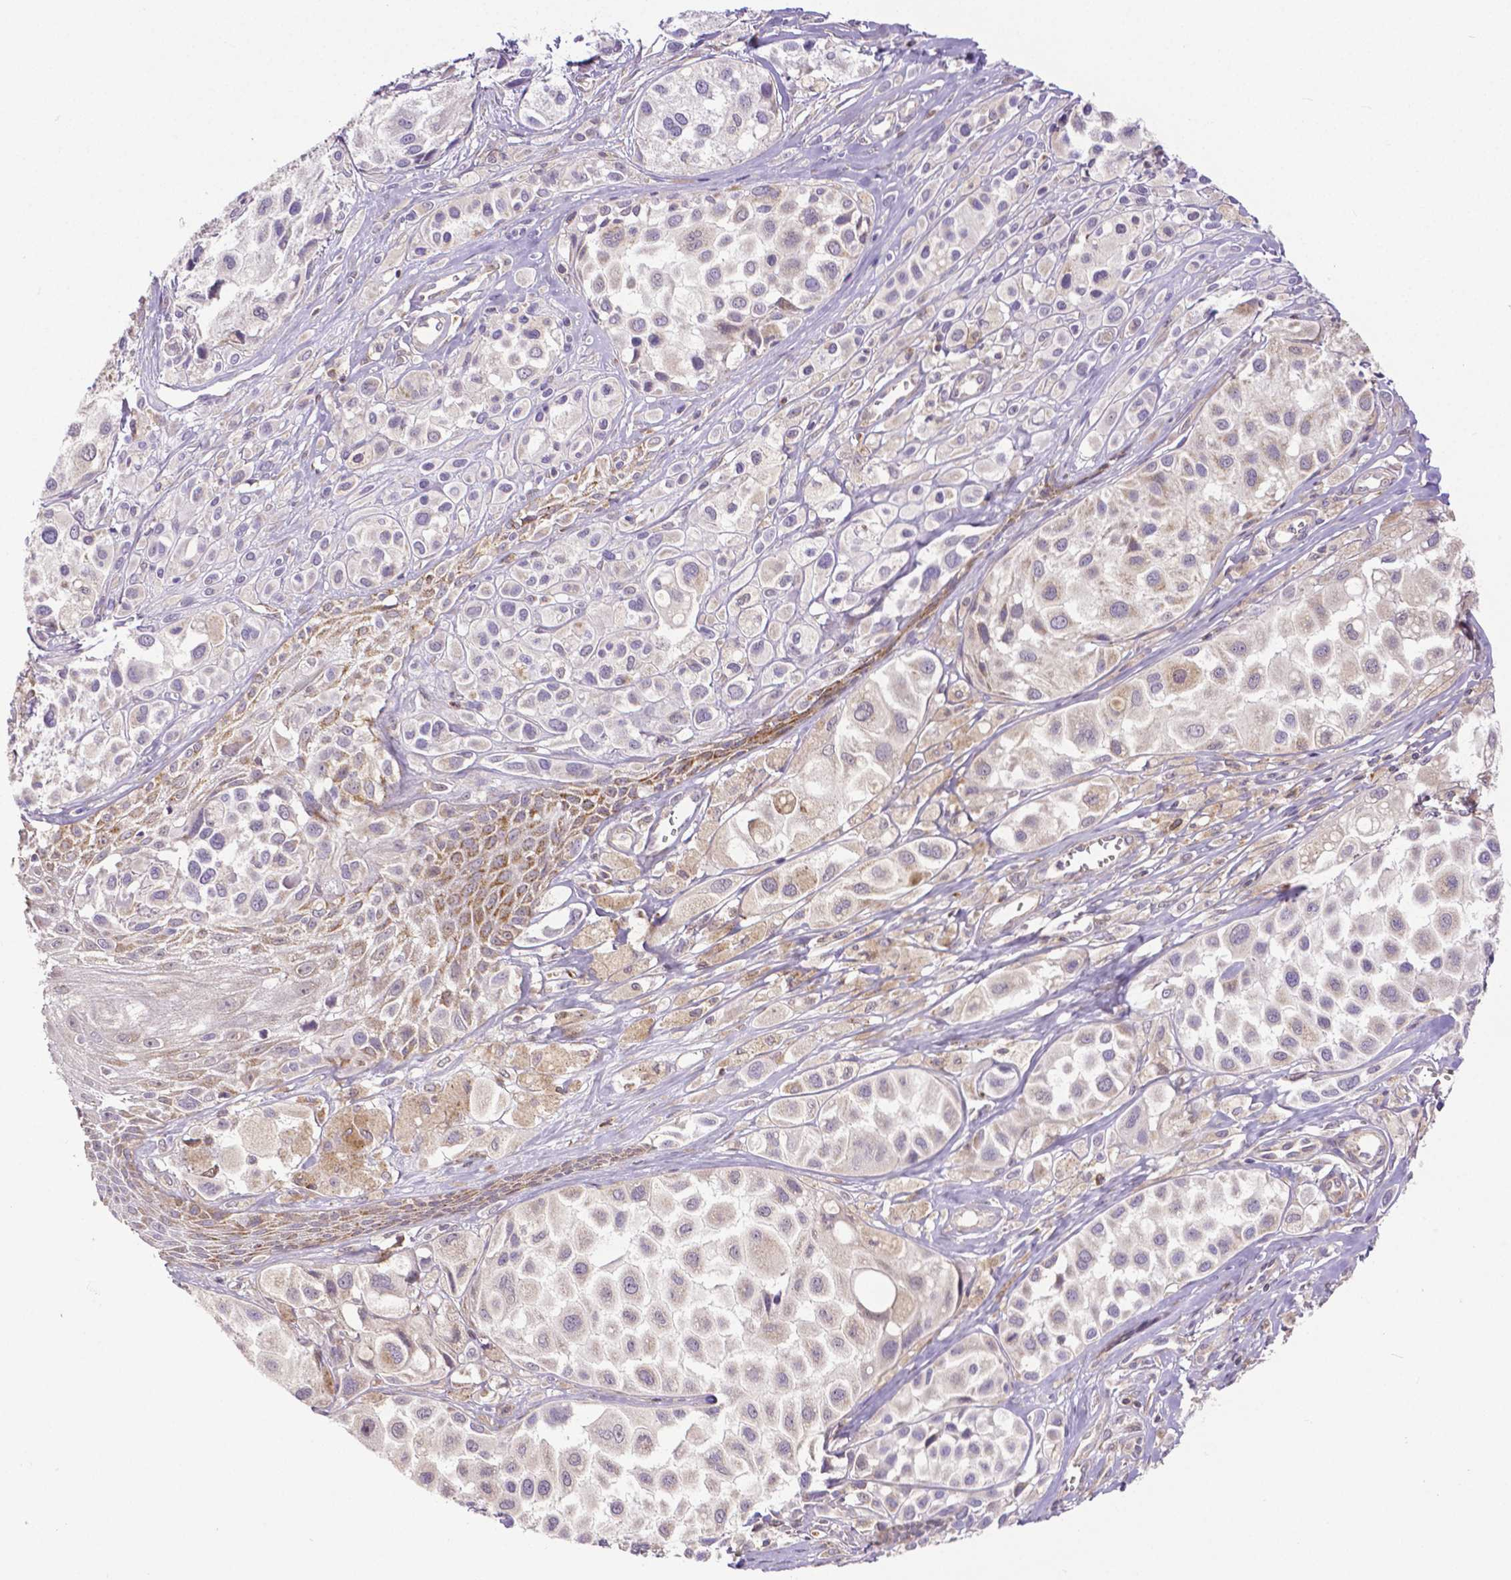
{"staining": {"intensity": "negative", "quantity": "none", "location": "none"}, "tissue": "melanoma", "cell_type": "Tumor cells", "image_type": "cancer", "snomed": [{"axis": "morphology", "description": "Malignant melanoma, NOS"}, {"axis": "topography", "description": "Skin"}], "caption": "A photomicrograph of human malignant melanoma is negative for staining in tumor cells.", "gene": "MCL1", "patient": {"sex": "male", "age": 77}}